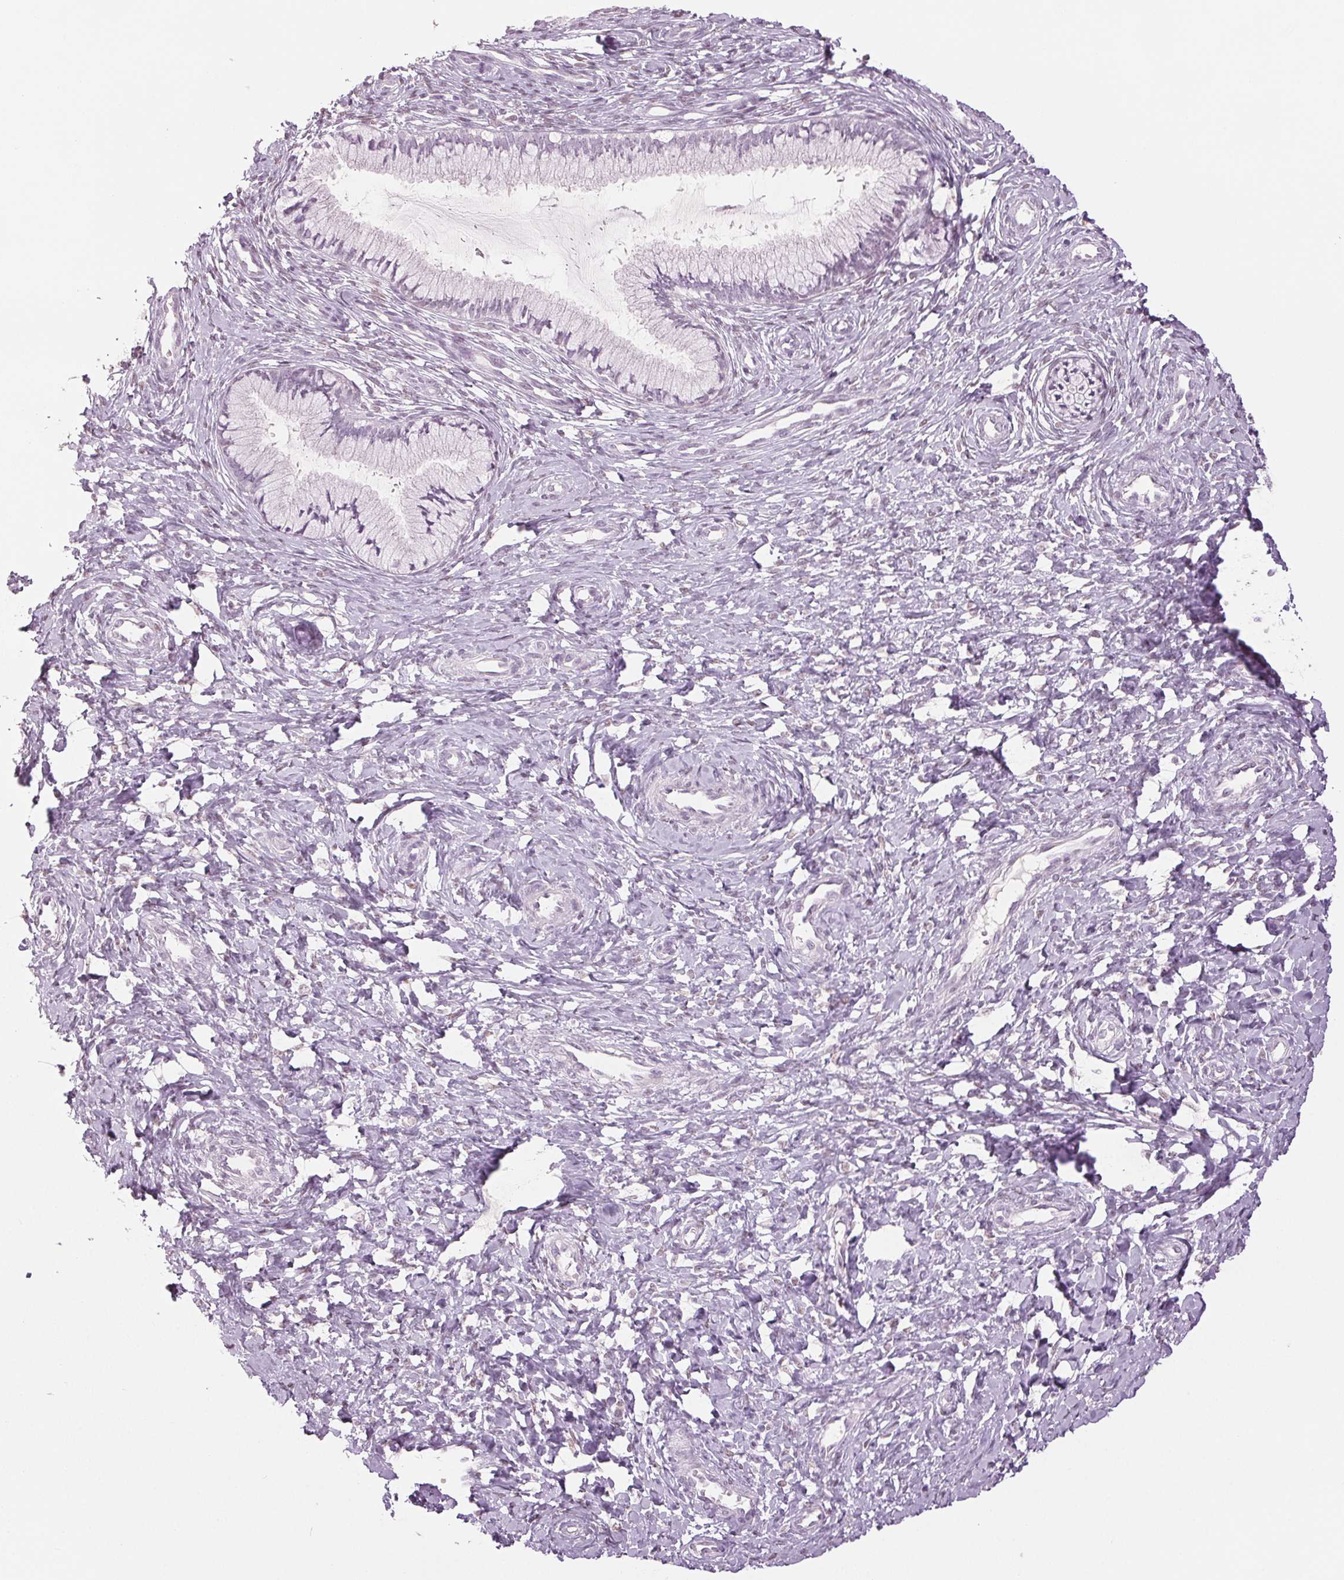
{"staining": {"intensity": "negative", "quantity": "none", "location": "none"}, "tissue": "cervix", "cell_type": "Glandular cells", "image_type": "normal", "snomed": [{"axis": "morphology", "description": "Normal tissue, NOS"}, {"axis": "topography", "description": "Cervix"}], "caption": "This is an IHC micrograph of benign human cervix. There is no staining in glandular cells.", "gene": "DNAJC6", "patient": {"sex": "female", "age": 37}}